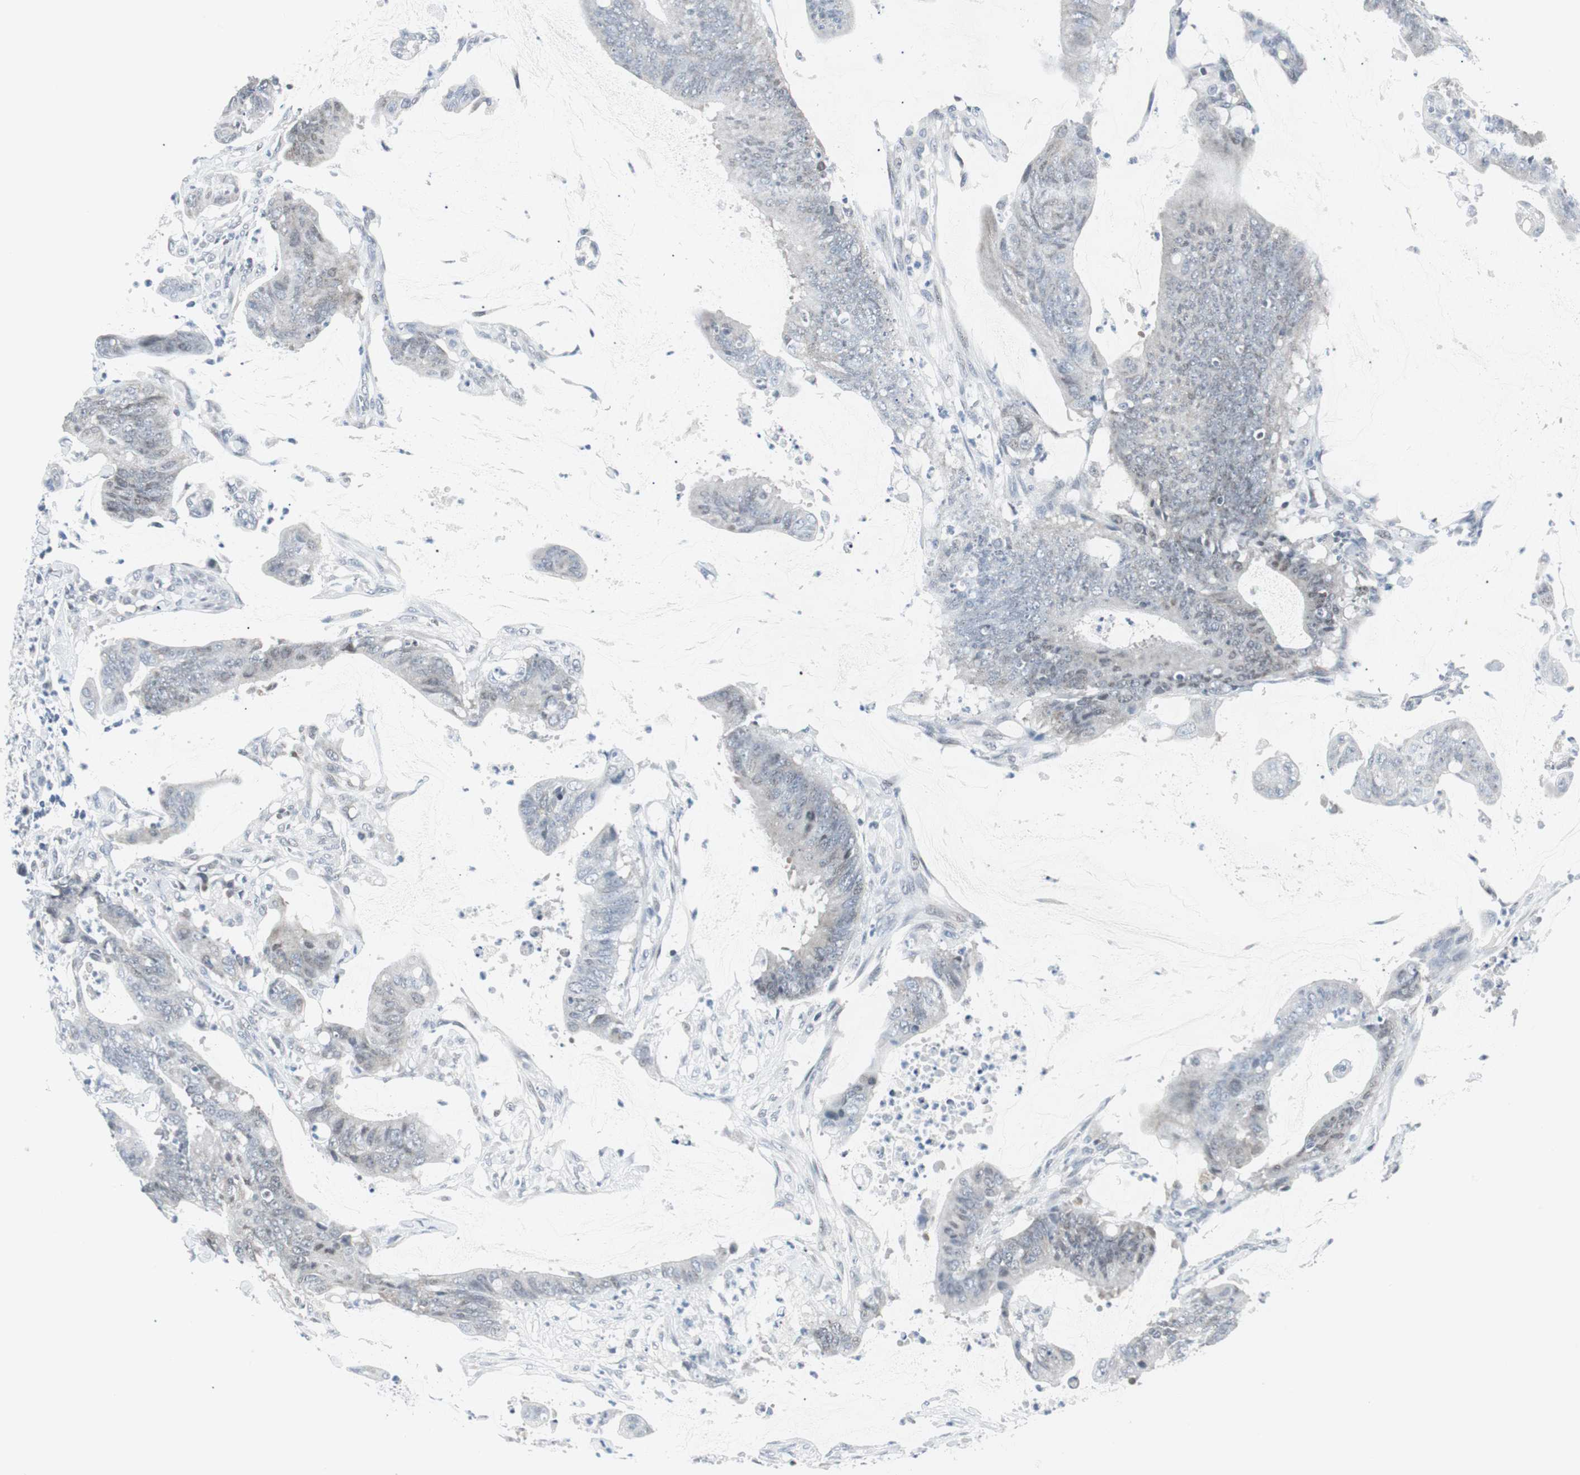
{"staining": {"intensity": "weak", "quantity": "<25%", "location": "nuclear"}, "tissue": "colorectal cancer", "cell_type": "Tumor cells", "image_type": "cancer", "snomed": [{"axis": "morphology", "description": "Adenocarcinoma, NOS"}, {"axis": "topography", "description": "Rectum"}], "caption": "The photomicrograph displays no significant staining in tumor cells of adenocarcinoma (colorectal).", "gene": "MTA1", "patient": {"sex": "female", "age": 66}}